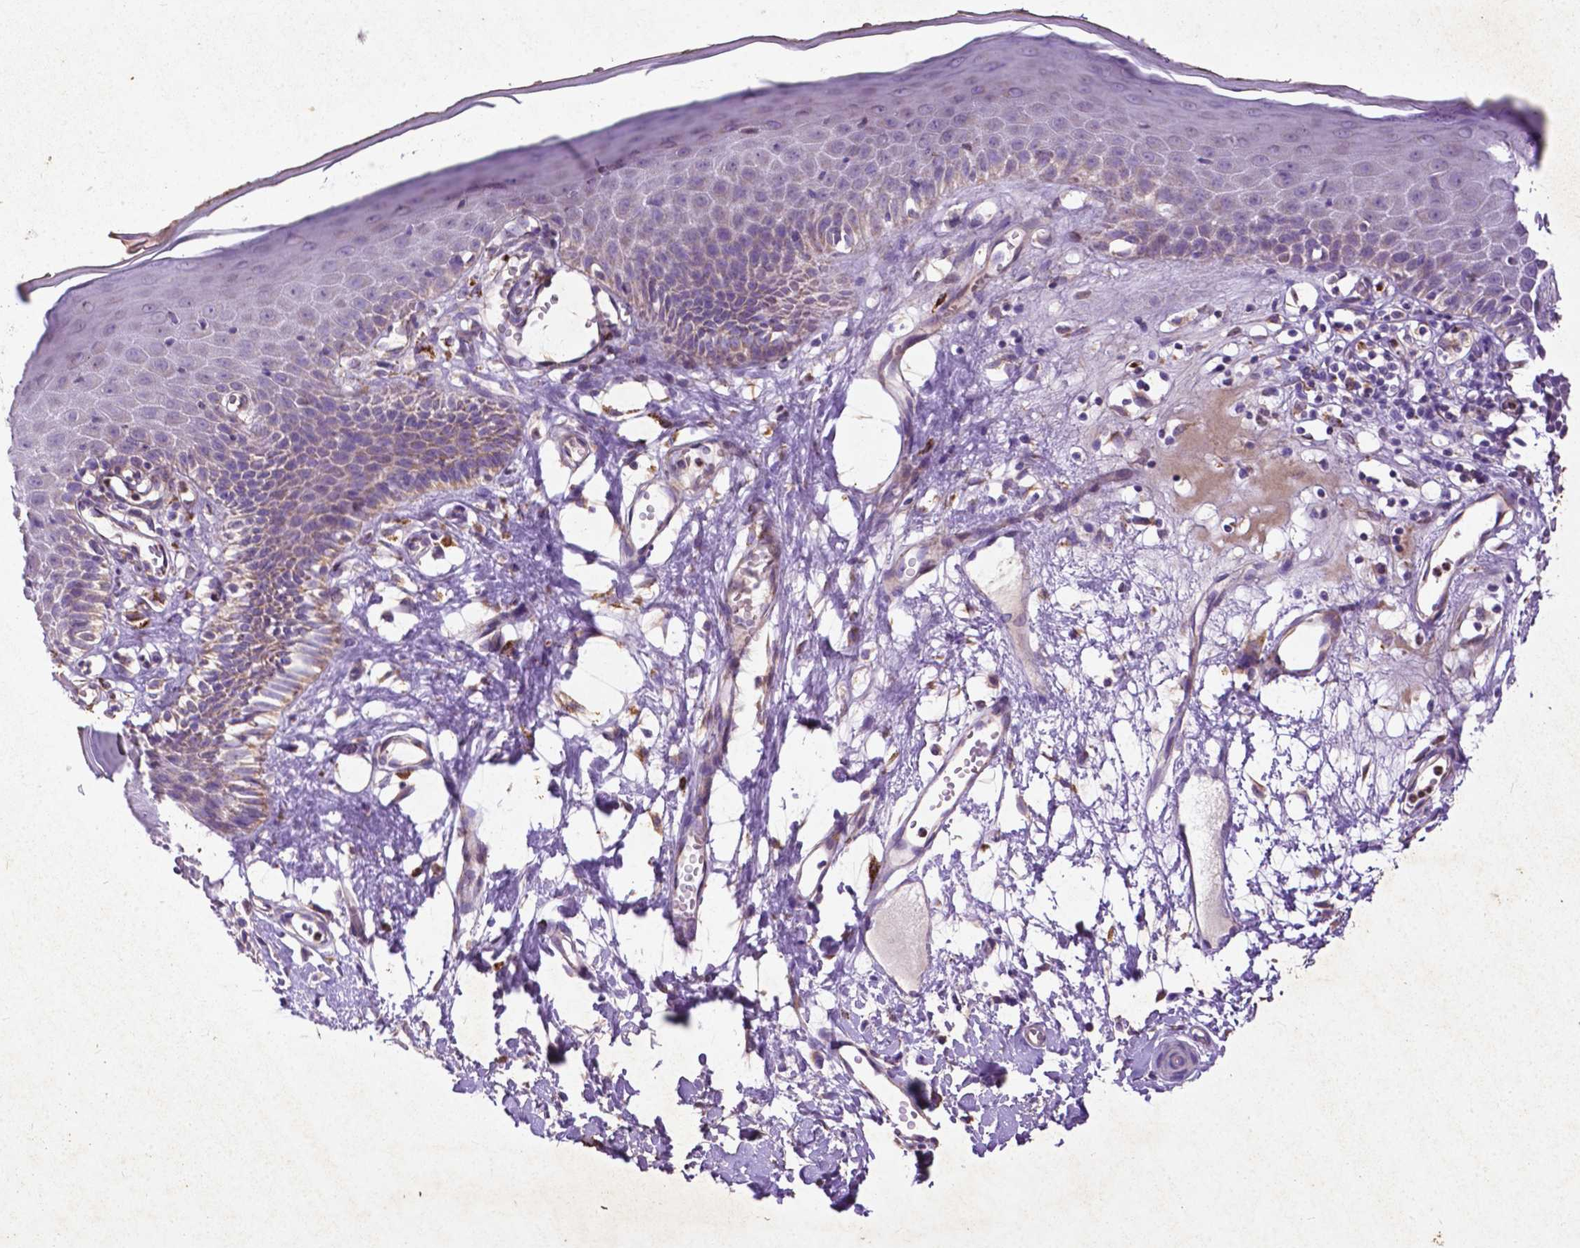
{"staining": {"intensity": "strong", "quantity": "<25%", "location": "cytoplasmic/membranous"}, "tissue": "skin", "cell_type": "Epidermal cells", "image_type": "normal", "snomed": [{"axis": "morphology", "description": "Normal tissue, NOS"}, {"axis": "topography", "description": "Vulva"}], "caption": "A micrograph of human skin stained for a protein displays strong cytoplasmic/membranous brown staining in epidermal cells. Immunohistochemistry (ihc) stains the protein of interest in brown and the nuclei are stained blue.", "gene": "THEGL", "patient": {"sex": "female", "age": 68}}